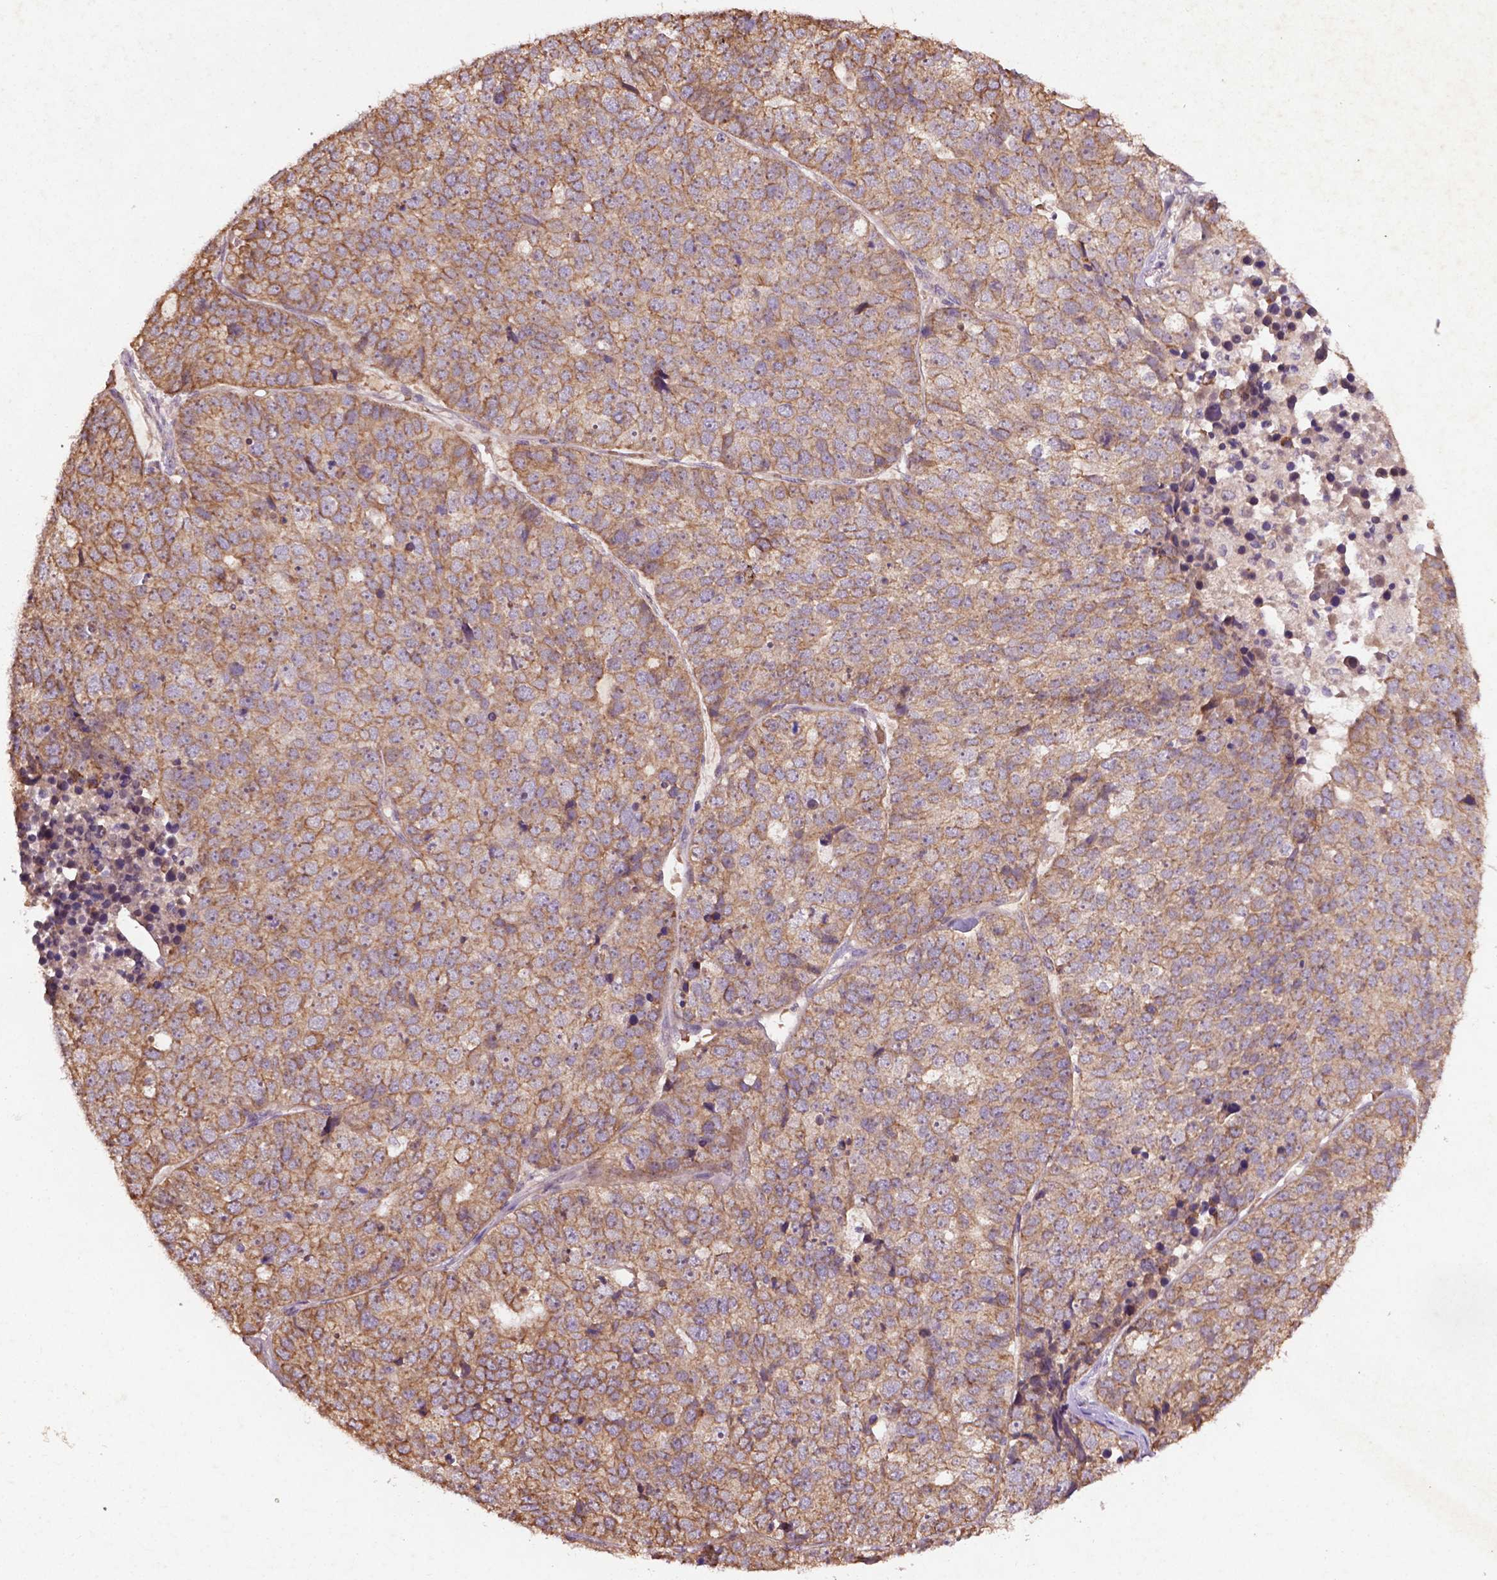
{"staining": {"intensity": "moderate", "quantity": ">75%", "location": "cytoplasmic/membranous"}, "tissue": "stomach cancer", "cell_type": "Tumor cells", "image_type": "cancer", "snomed": [{"axis": "morphology", "description": "Adenocarcinoma, NOS"}, {"axis": "topography", "description": "Stomach"}], "caption": "Immunohistochemical staining of adenocarcinoma (stomach) shows medium levels of moderate cytoplasmic/membranous protein staining in about >75% of tumor cells. The protein of interest is stained brown, and the nuclei are stained in blue (DAB (3,3'-diaminobenzidine) IHC with brightfield microscopy, high magnification).", "gene": "COQ2", "patient": {"sex": "male", "age": 69}}